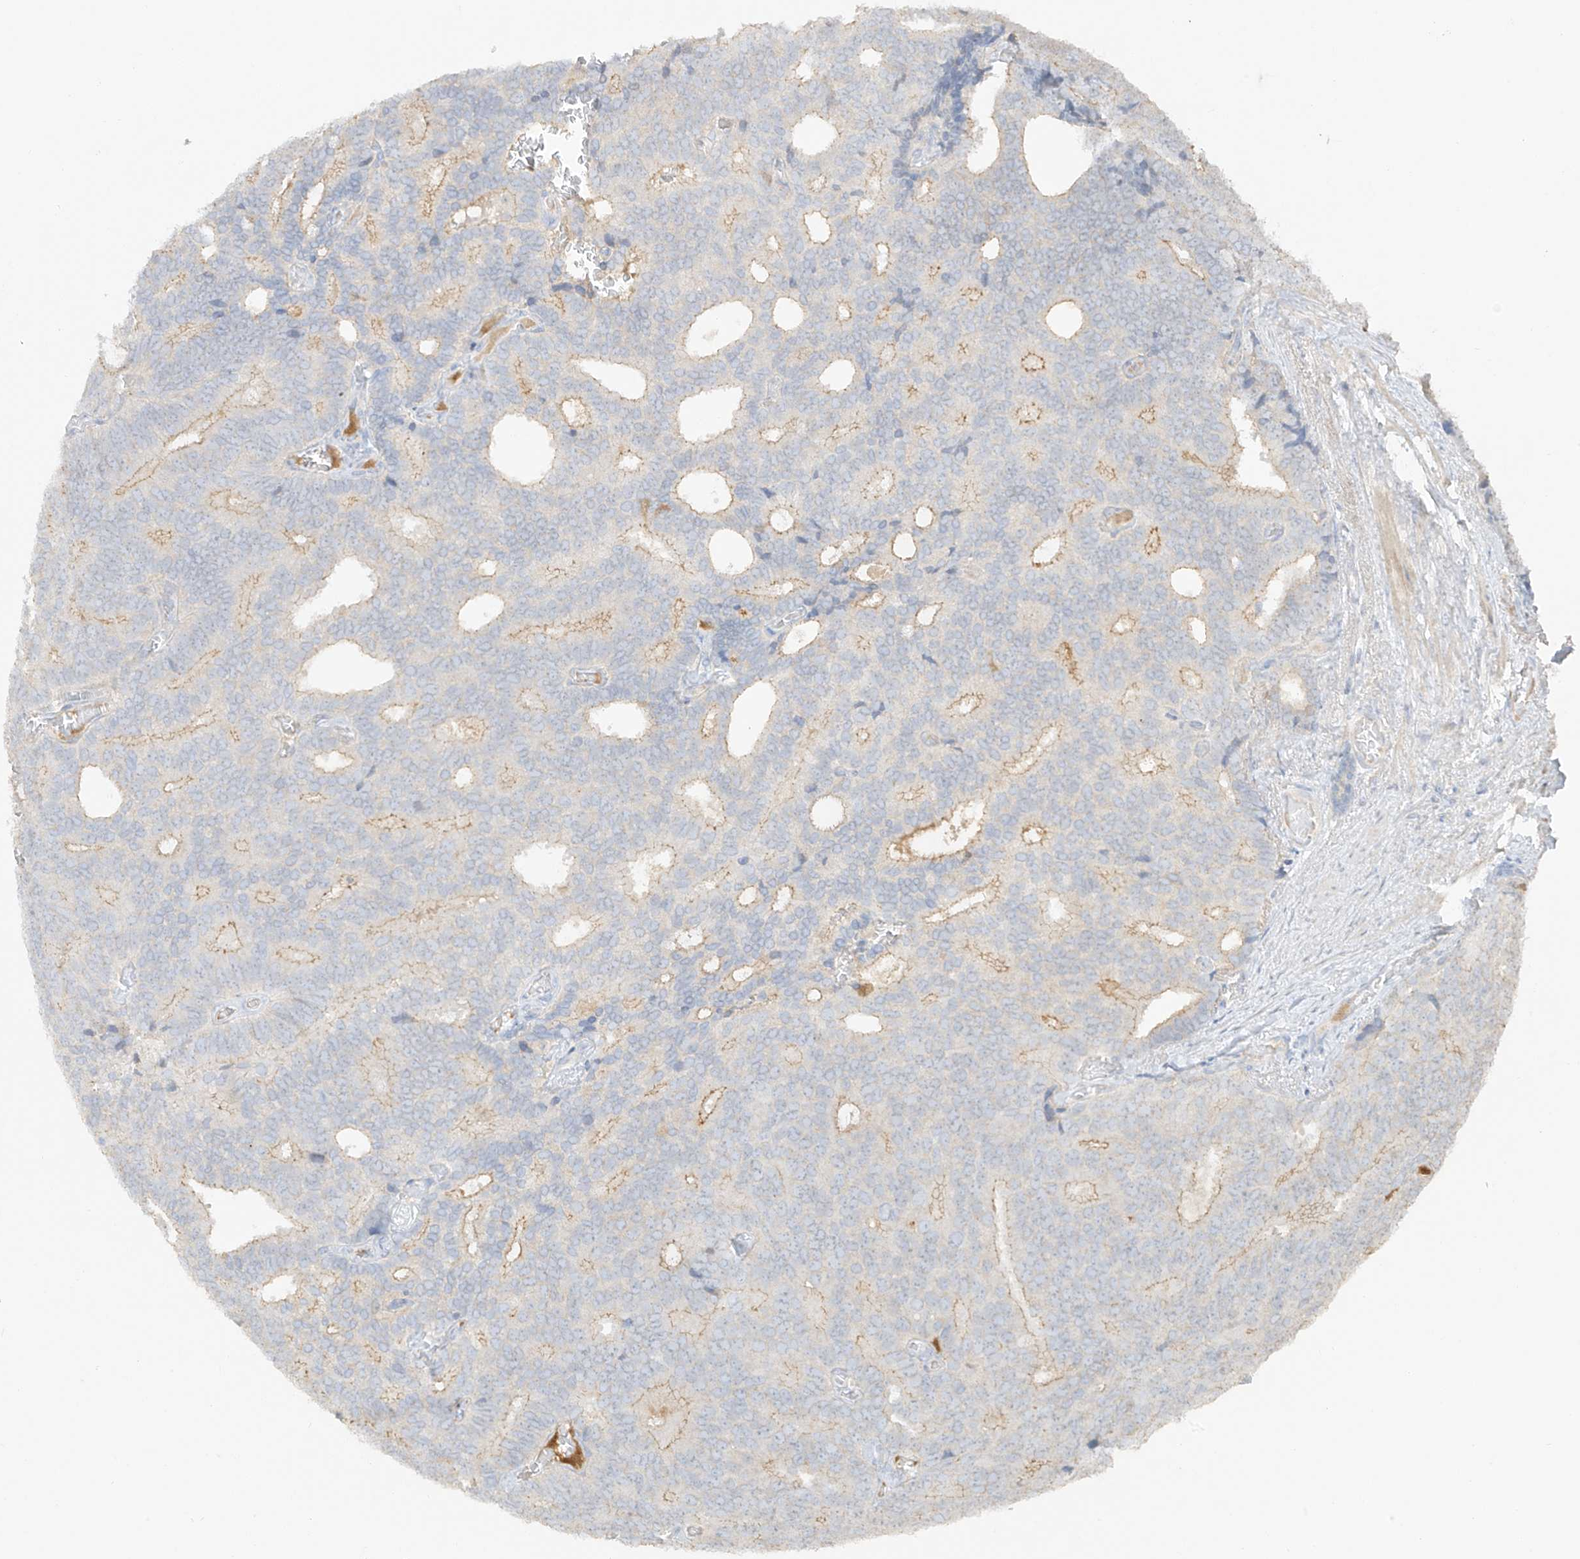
{"staining": {"intensity": "moderate", "quantity": "<25%", "location": "cytoplasmic/membranous"}, "tissue": "prostate cancer", "cell_type": "Tumor cells", "image_type": "cancer", "snomed": [{"axis": "morphology", "description": "Adenocarcinoma, Low grade"}, {"axis": "topography", "description": "Prostate"}], "caption": "A histopathology image of low-grade adenocarcinoma (prostate) stained for a protein displays moderate cytoplasmic/membranous brown staining in tumor cells.", "gene": "ZBTB41", "patient": {"sex": "male", "age": 71}}